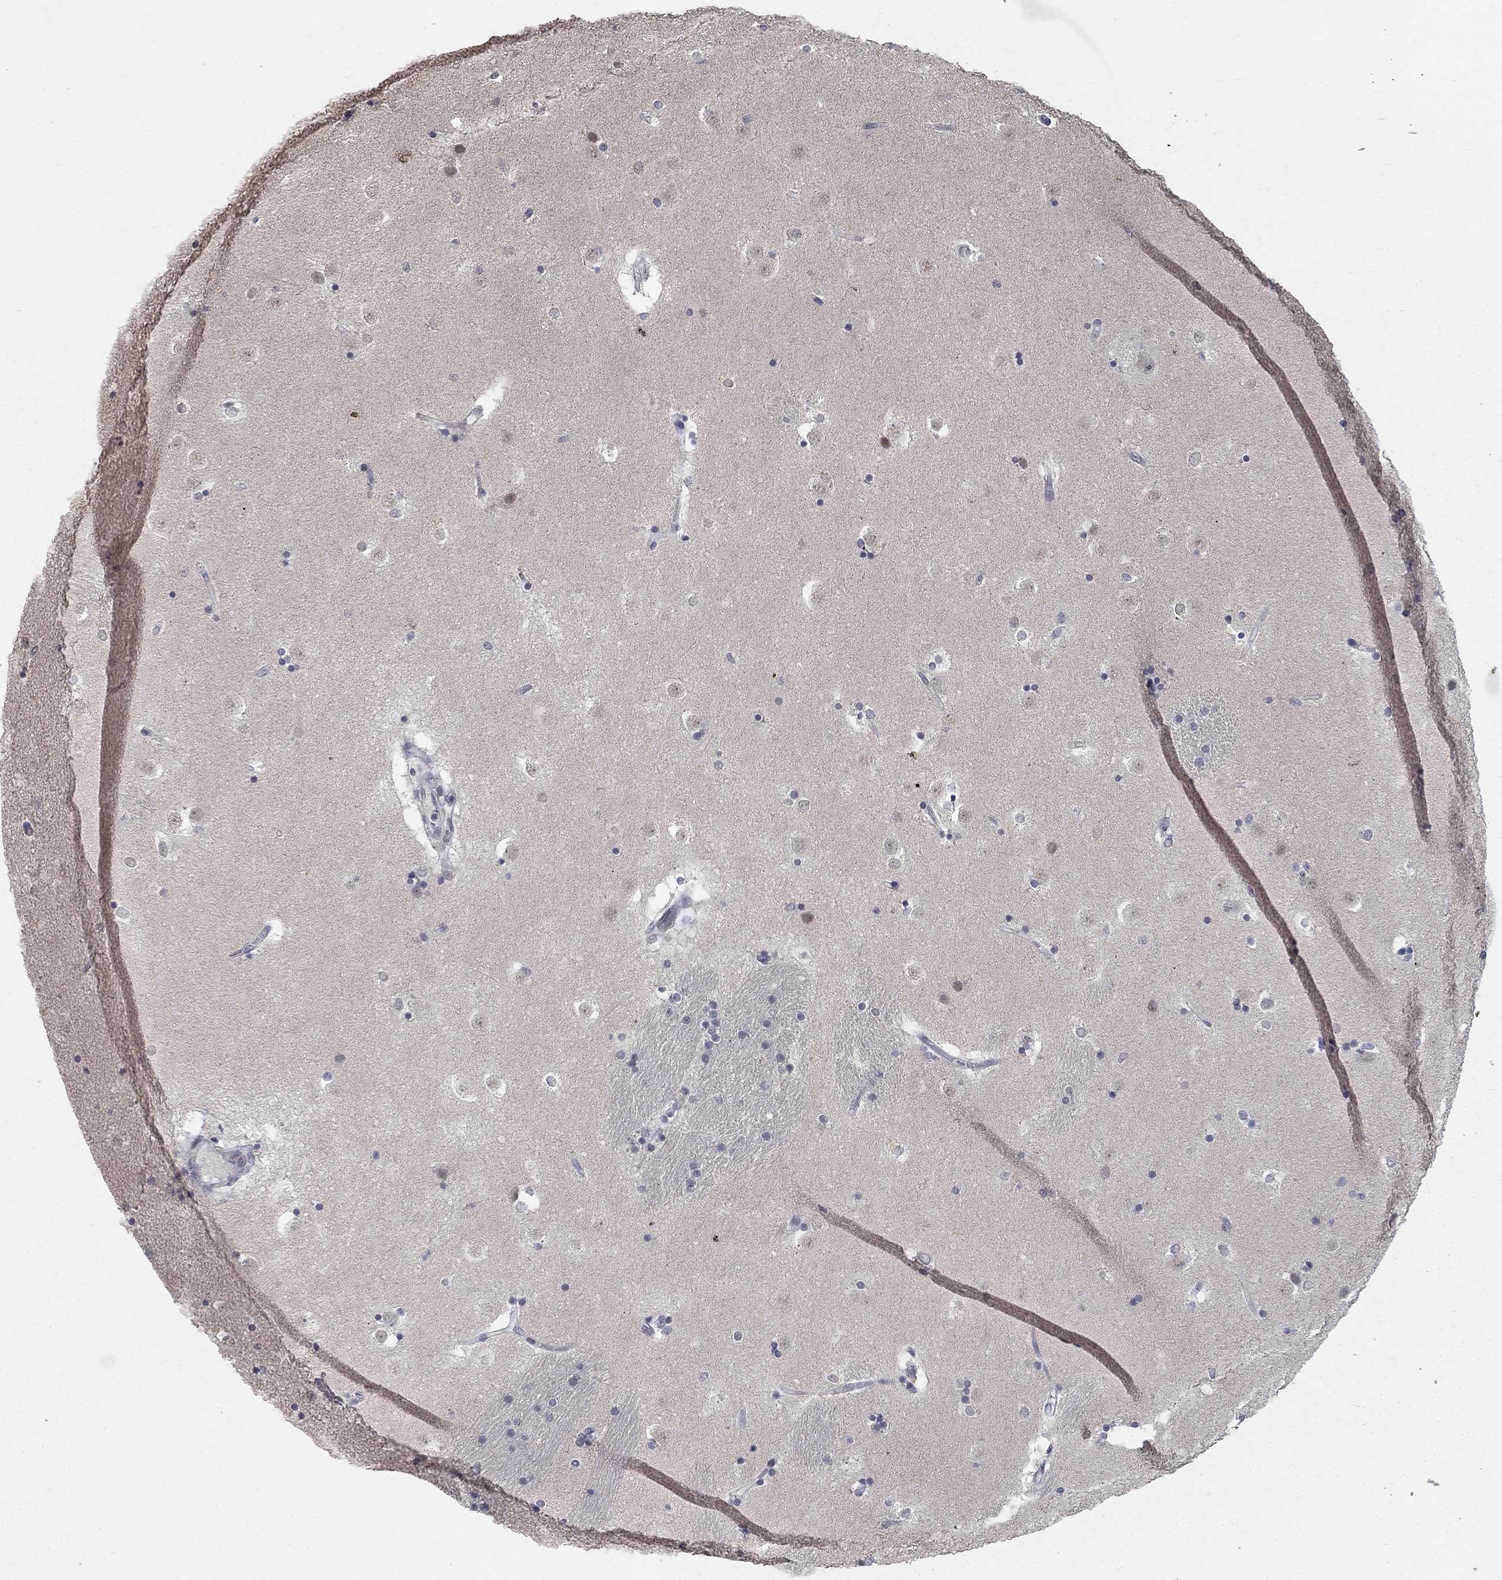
{"staining": {"intensity": "negative", "quantity": "none", "location": "none"}, "tissue": "caudate", "cell_type": "Glial cells", "image_type": "normal", "snomed": [{"axis": "morphology", "description": "Normal tissue, NOS"}, {"axis": "topography", "description": "Lateral ventricle wall"}], "caption": "High power microscopy photomicrograph of an immunohistochemistry (IHC) photomicrograph of normal caudate, revealing no significant staining in glial cells.", "gene": "SPATA33", "patient": {"sex": "male", "age": 51}}